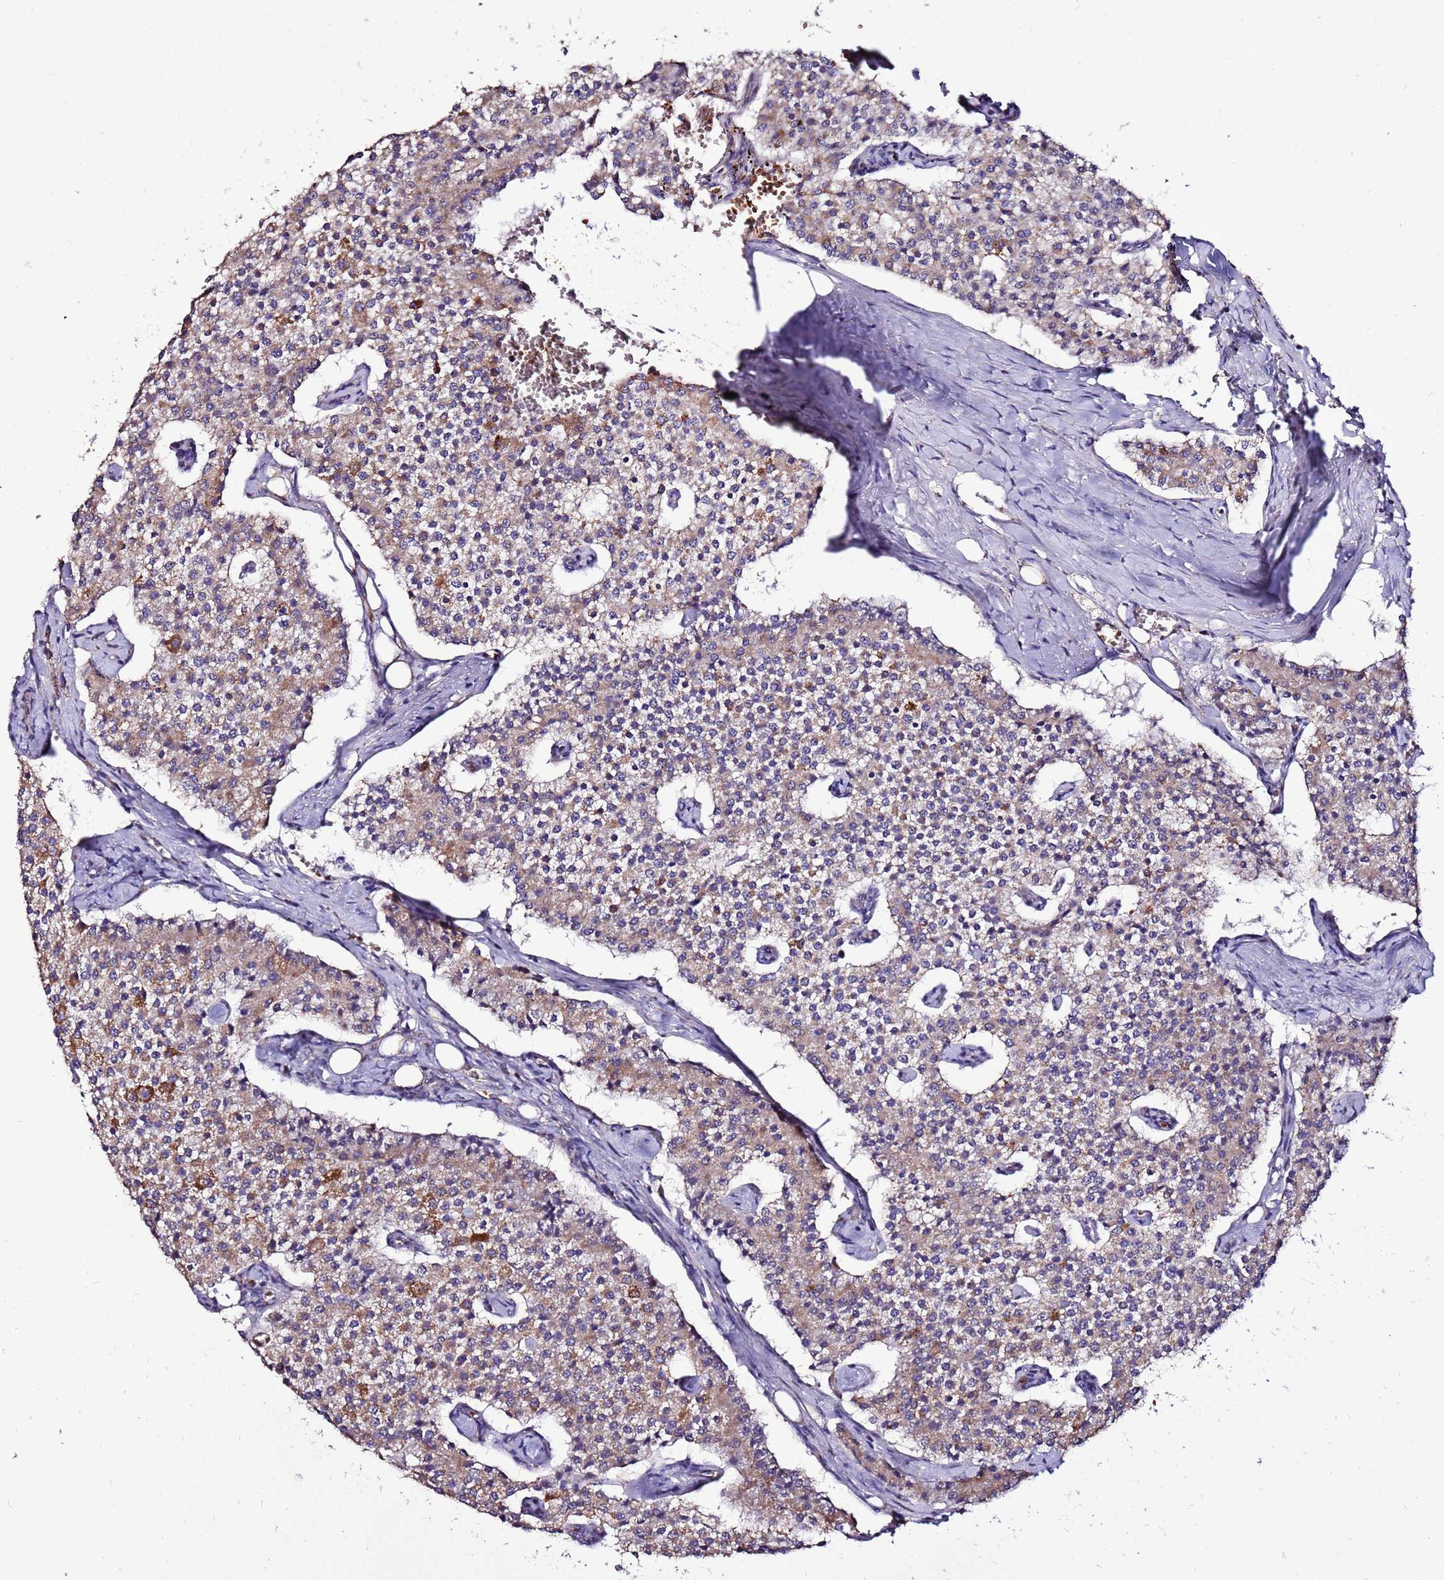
{"staining": {"intensity": "moderate", "quantity": "25%-75%", "location": "cytoplasmic/membranous"}, "tissue": "carcinoid", "cell_type": "Tumor cells", "image_type": "cancer", "snomed": [{"axis": "morphology", "description": "Carcinoid, malignant, NOS"}, {"axis": "topography", "description": "Colon"}], "caption": "A medium amount of moderate cytoplasmic/membranous positivity is present in approximately 25%-75% of tumor cells in carcinoid (malignant) tissue.", "gene": "SPSB3", "patient": {"sex": "female", "age": 52}}